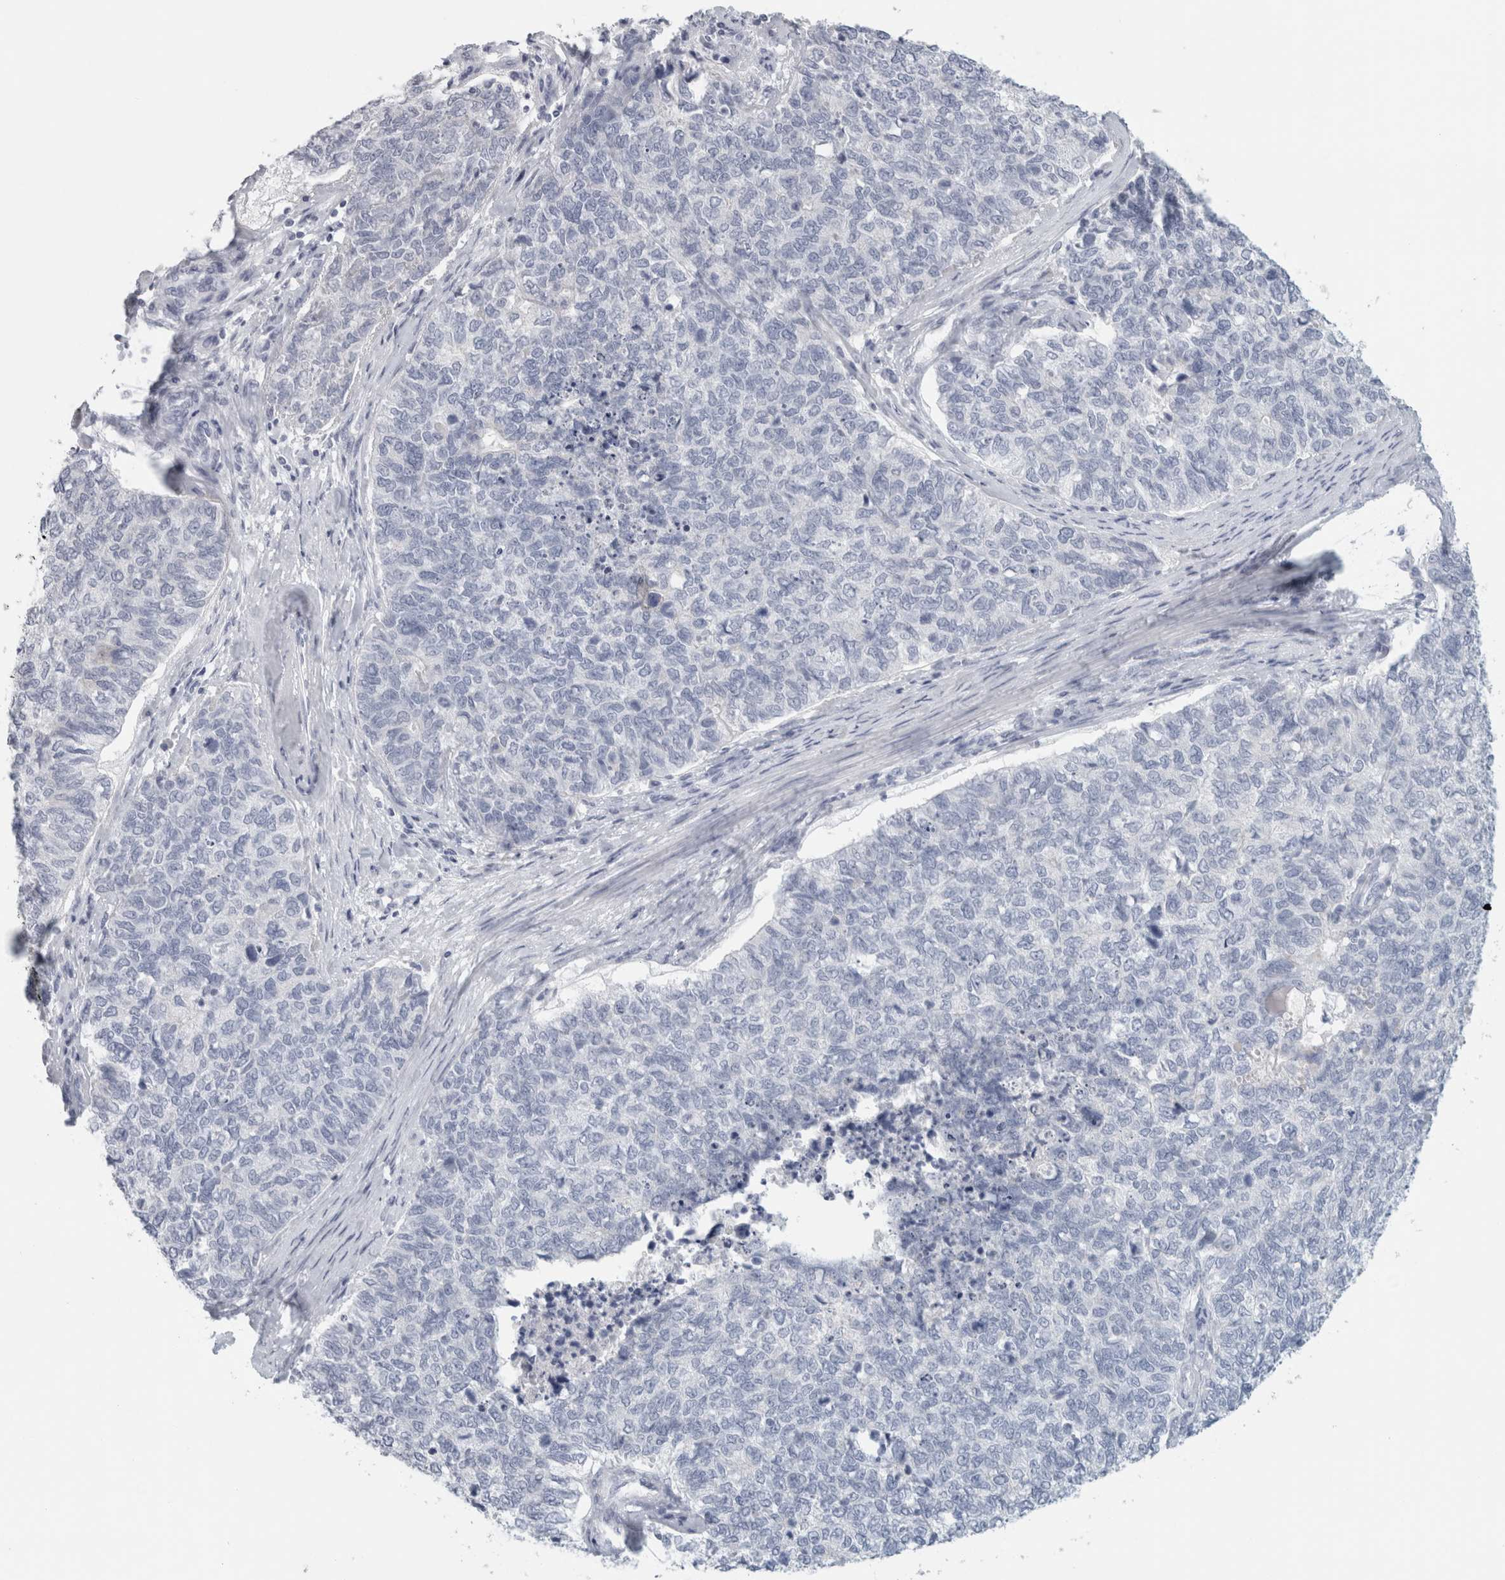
{"staining": {"intensity": "negative", "quantity": "none", "location": "none"}, "tissue": "cervical cancer", "cell_type": "Tumor cells", "image_type": "cancer", "snomed": [{"axis": "morphology", "description": "Squamous cell carcinoma, NOS"}, {"axis": "topography", "description": "Cervix"}], "caption": "Squamous cell carcinoma (cervical) was stained to show a protein in brown. There is no significant positivity in tumor cells.", "gene": "SLC28A3", "patient": {"sex": "female", "age": 63}}